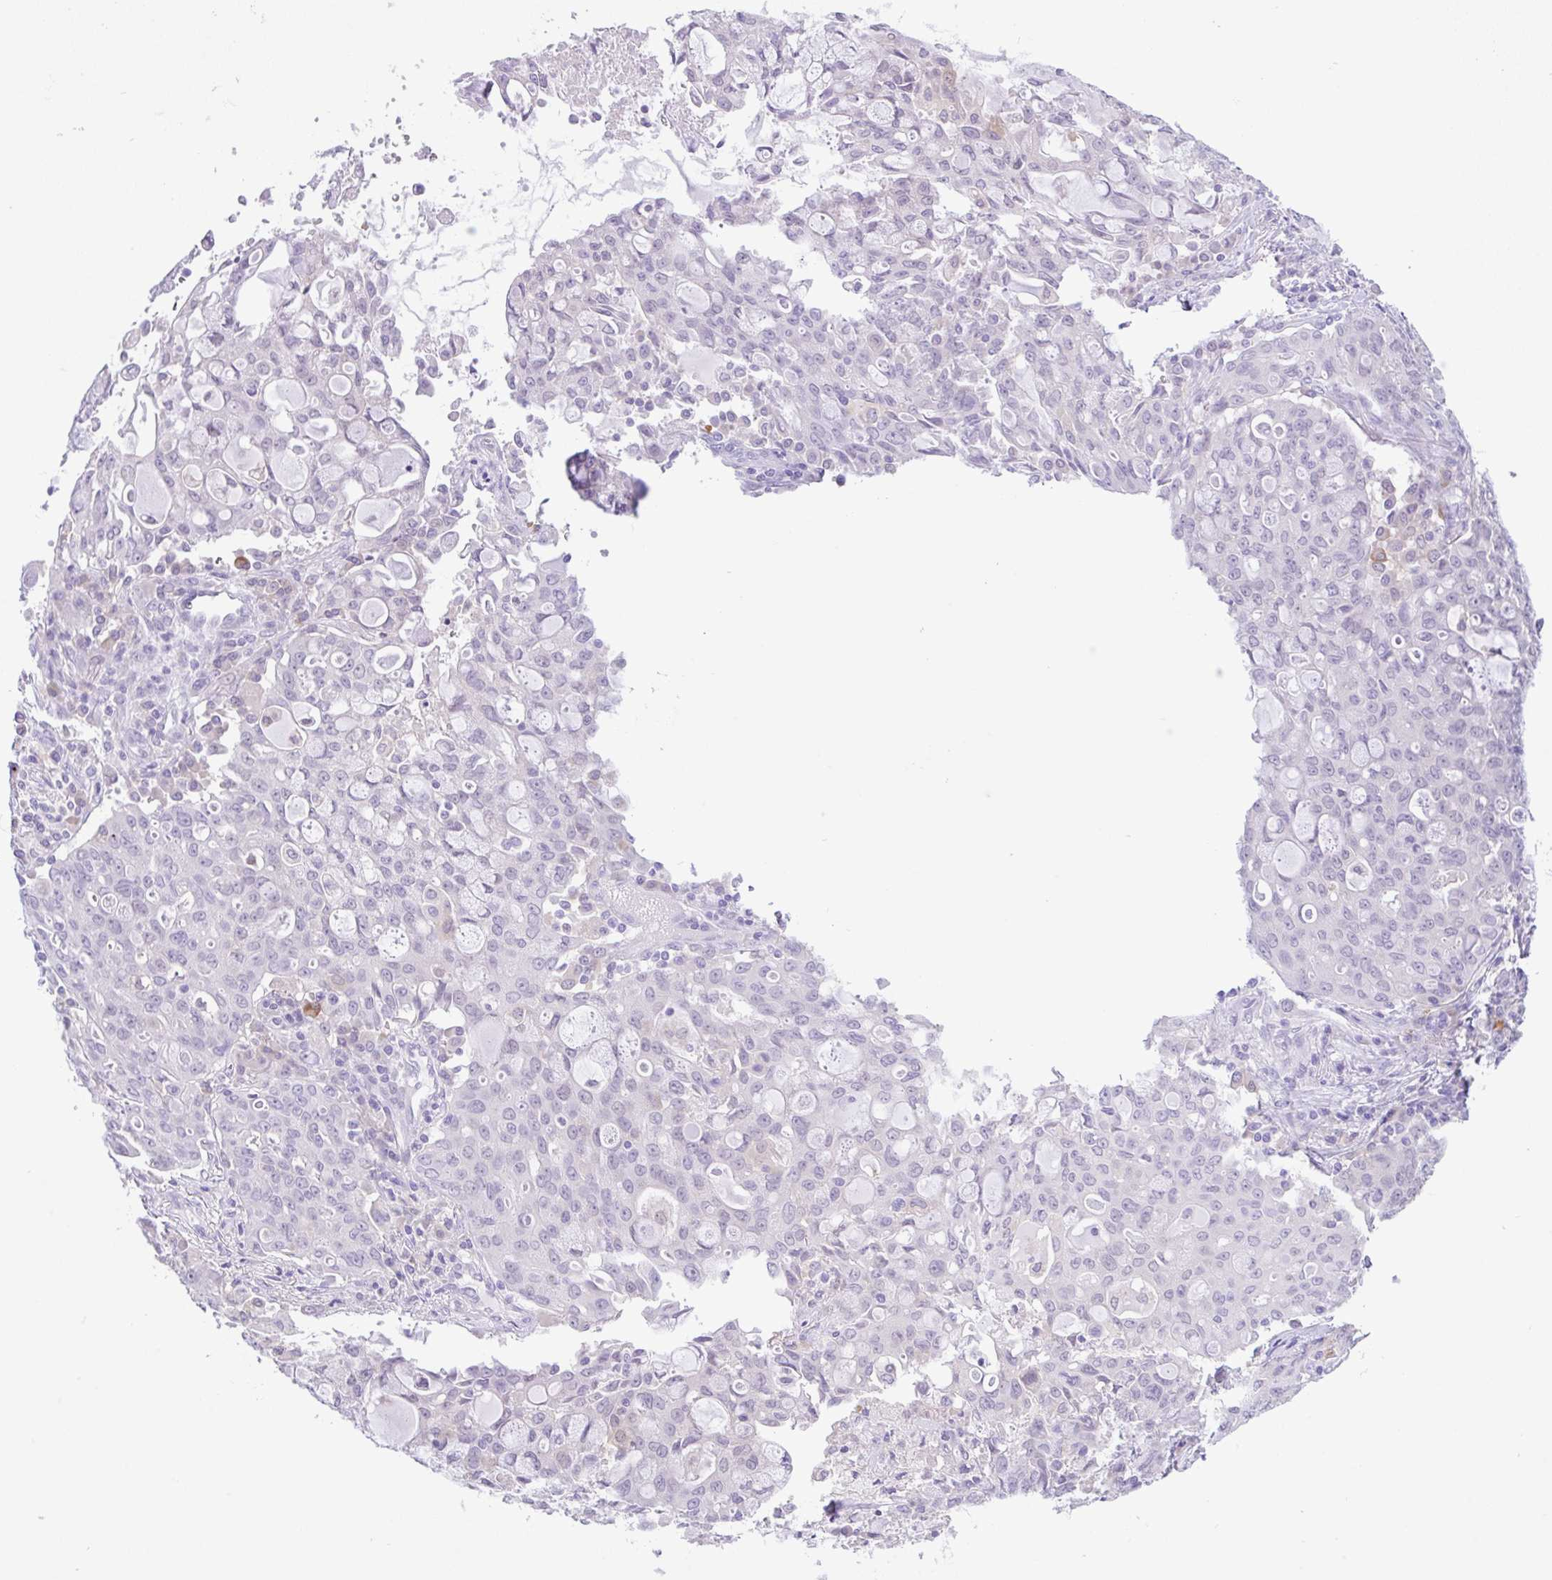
{"staining": {"intensity": "negative", "quantity": "none", "location": "none"}, "tissue": "lung cancer", "cell_type": "Tumor cells", "image_type": "cancer", "snomed": [{"axis": "morphology", "description": "Adenocarcinoma, NOS"}, {"axis": "topography", "description": "Lung"}], "caption": "The immunohistochemistry image has no significant staining in tumor cells of lung cancer tissue. (Stains: DAB (3,3'-diaminobenzidine) IHC with hematoxylin counter stain, Microscopy: brightfield microscopy at high magnification).", "gene": "NCF1", "patient": {"sex": "female", "age": 44}}